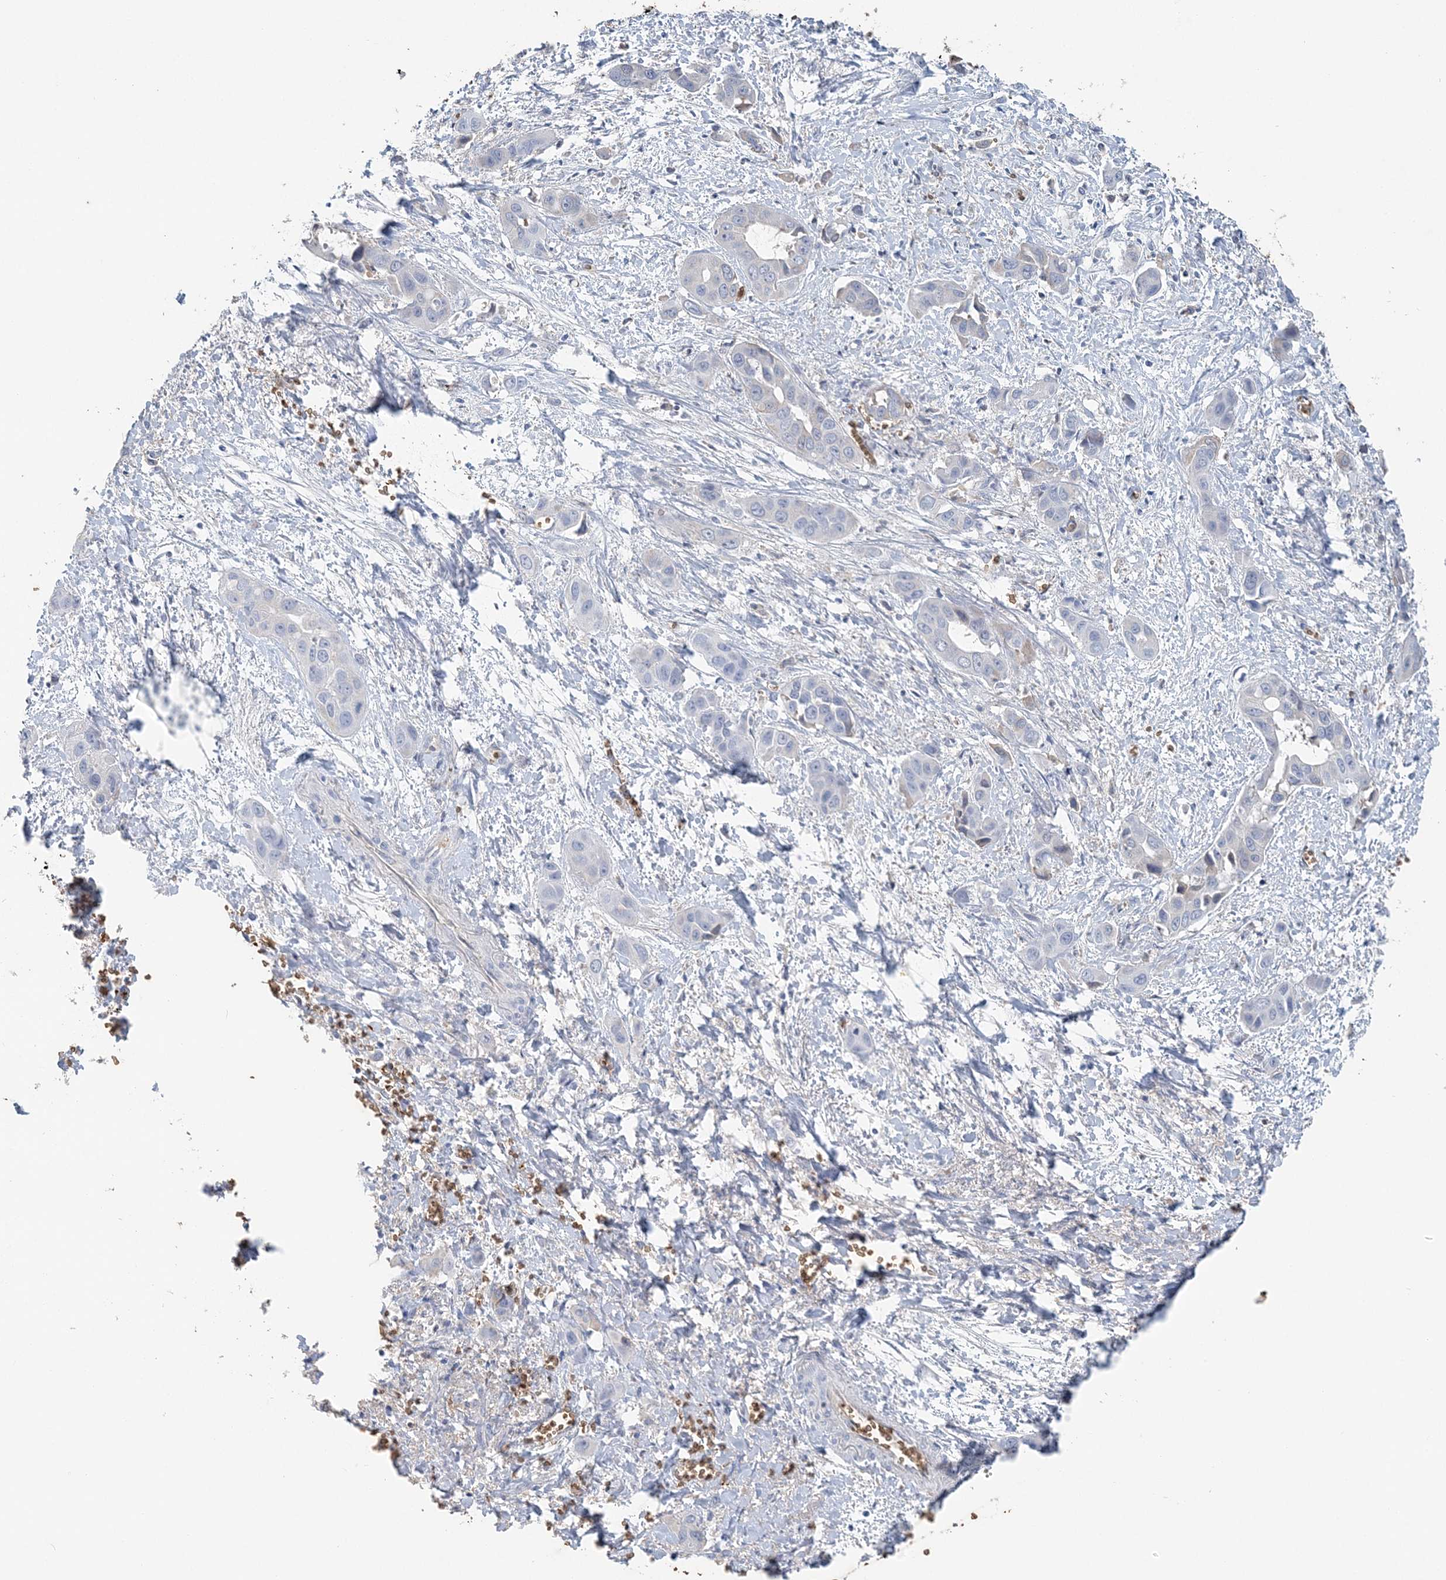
{"staining": {"intensity": "negative", "quantity": "none", "location": "none"}, "tissue": "liver cancer", "cell_type": "Tumor cells", "image_type": "cancer", "snomed": [{"axis": "morphology", "description": "Cholangiocarcinoma"}, {"axis": "topography", "description": "Liver"}], "caption": "High magnification brightfield microscopy of liver cholangiocarcinoma stained with DAB (brown) and counterstained with hematoxylin (blue): tumor cells show no significant expression.", "gene": "HBD", "patient": {"sex": "female", "age": 52}}